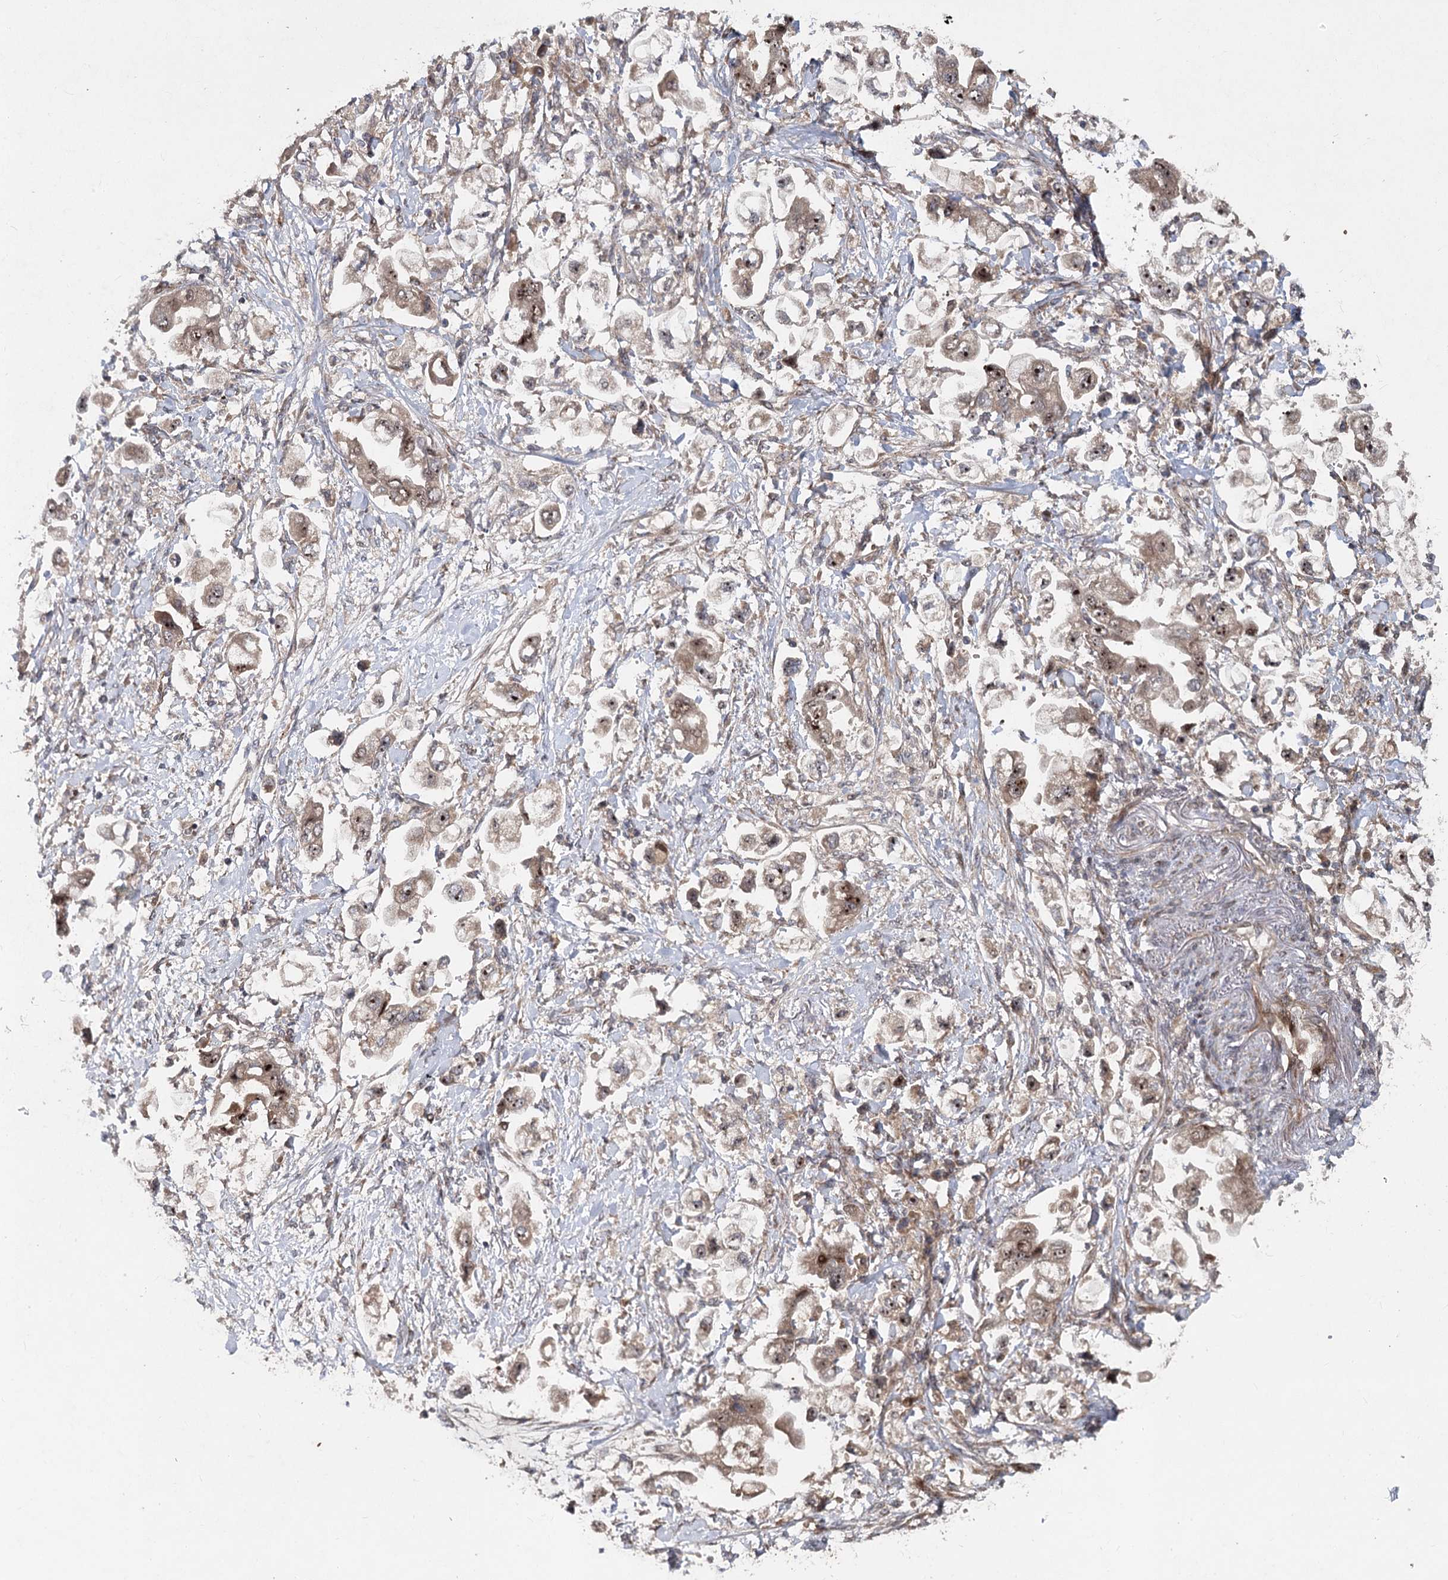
{"staining": {"intensity": "moderate", "quantity": ">75%", "location": "cytoplasmic/membranous,nuclear"}, "tissue": "stomach cancer", "cell_type": "Tumor cells", "image_type": "cancer", "snomed": [{"axis": "morphology", "description": "Adenocarcinoma, NOS"}, {"axis": "topography", "description": "Stomach"}], "caption": "Stomach cancer (adenocarcinoma) tissue reveals moderate cytoplasmic/membranous and nuclear expression in about >75% of tumor cells", "gene": "PIK3C2A", "patient": {"sex": "male", "age": 62}}